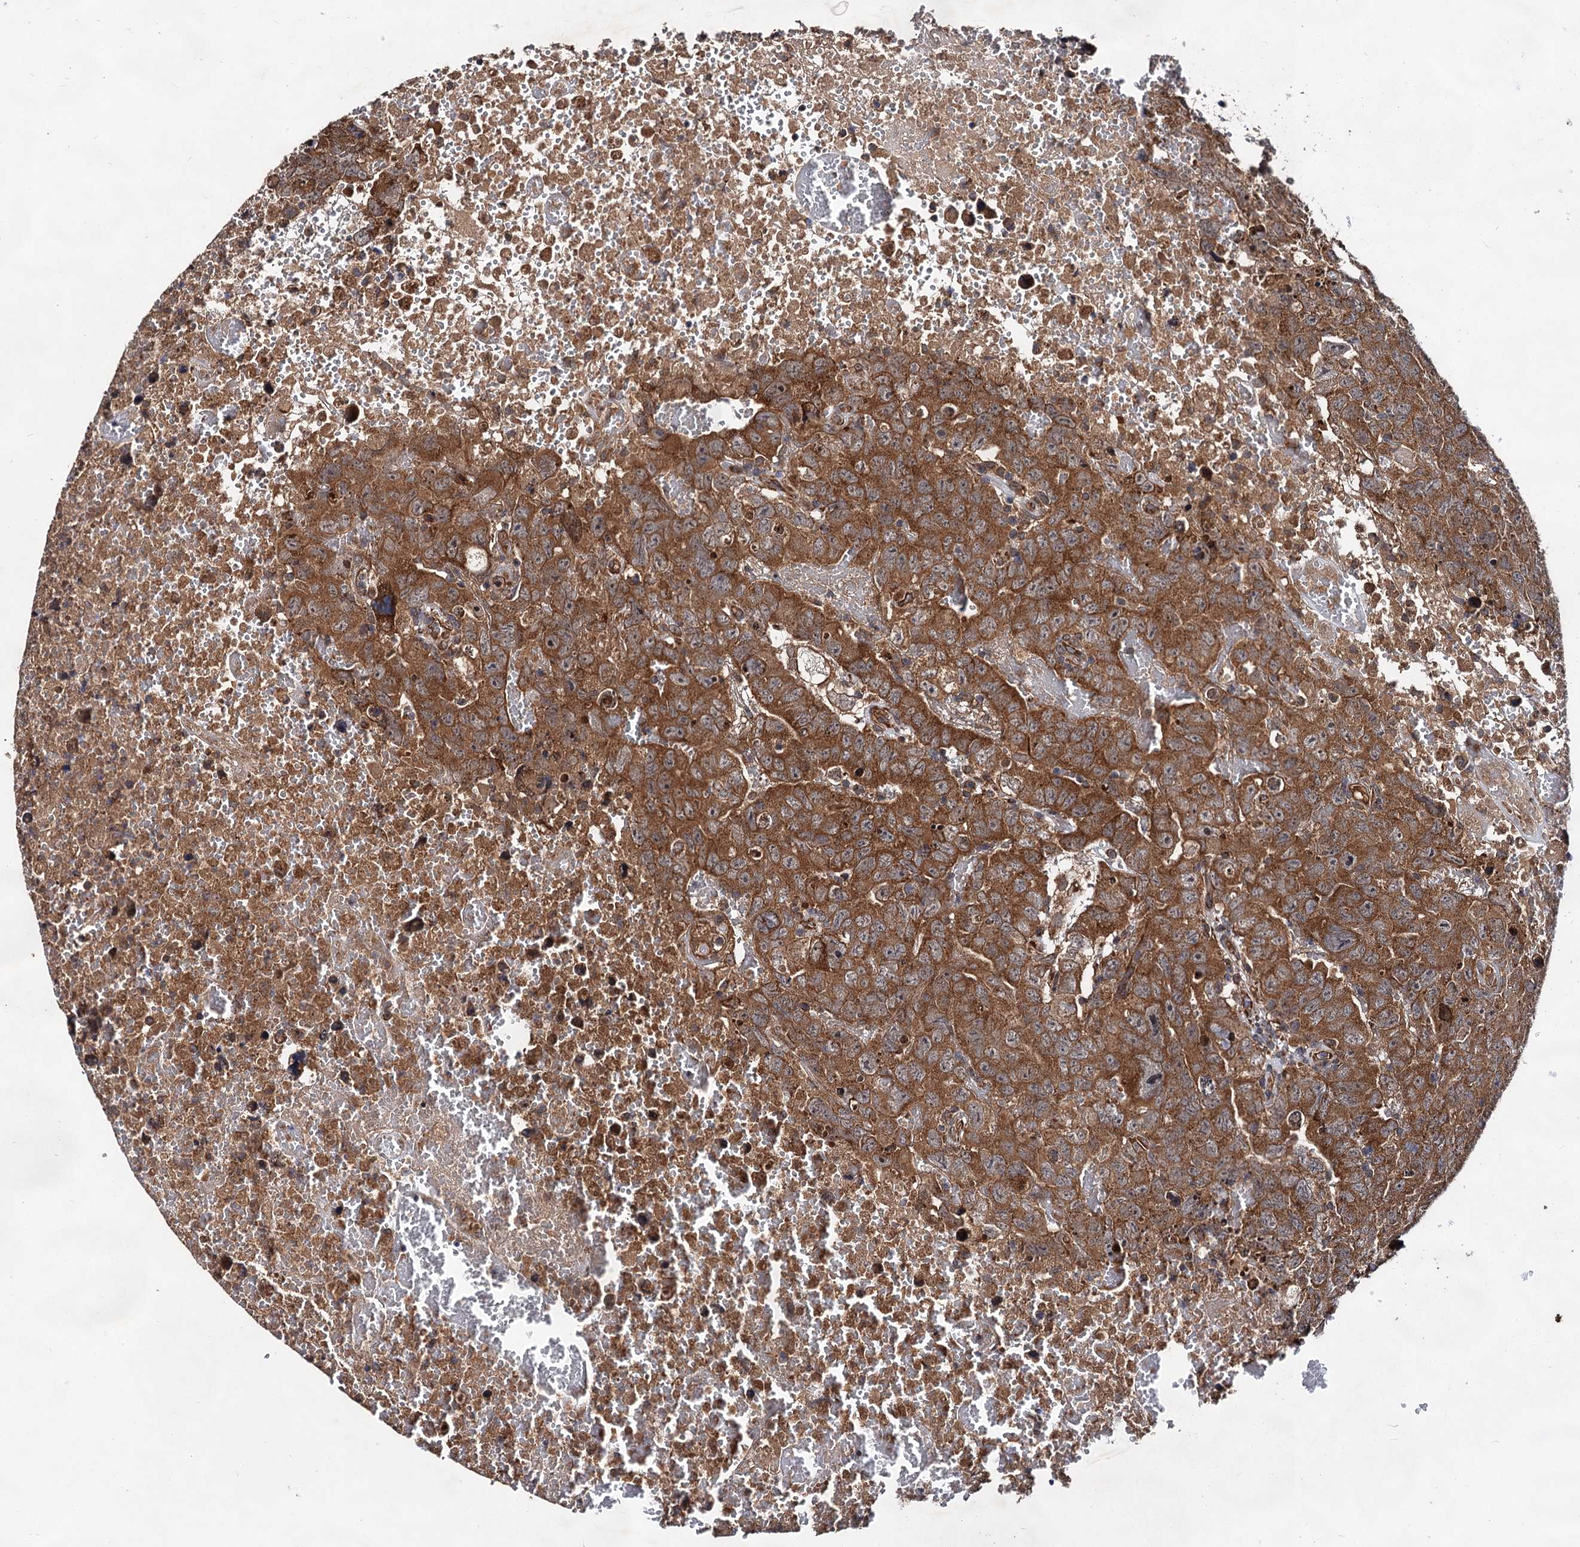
{"staining": {"intensity": "moderate", "quantity": ">75%", "location": "cytoplasmic/membranous"}, "tissue": "testis cancer", "cell_type": "Tumor cells", "image_type": "cancer", "snomed": [{"axis": "morphology", "description": "Carcinoma, Embryonal, NOS"}, {"axis": "topography", "description": "Testis"}], "caption": "Immunohistochemical staining of testis cancer reveals medium levels of moderate cytoplasmic/membranous protein staining in about >75% of tumor cells.", "gene": "TEX9", "patient": {"sex": "male", "age": 45}}